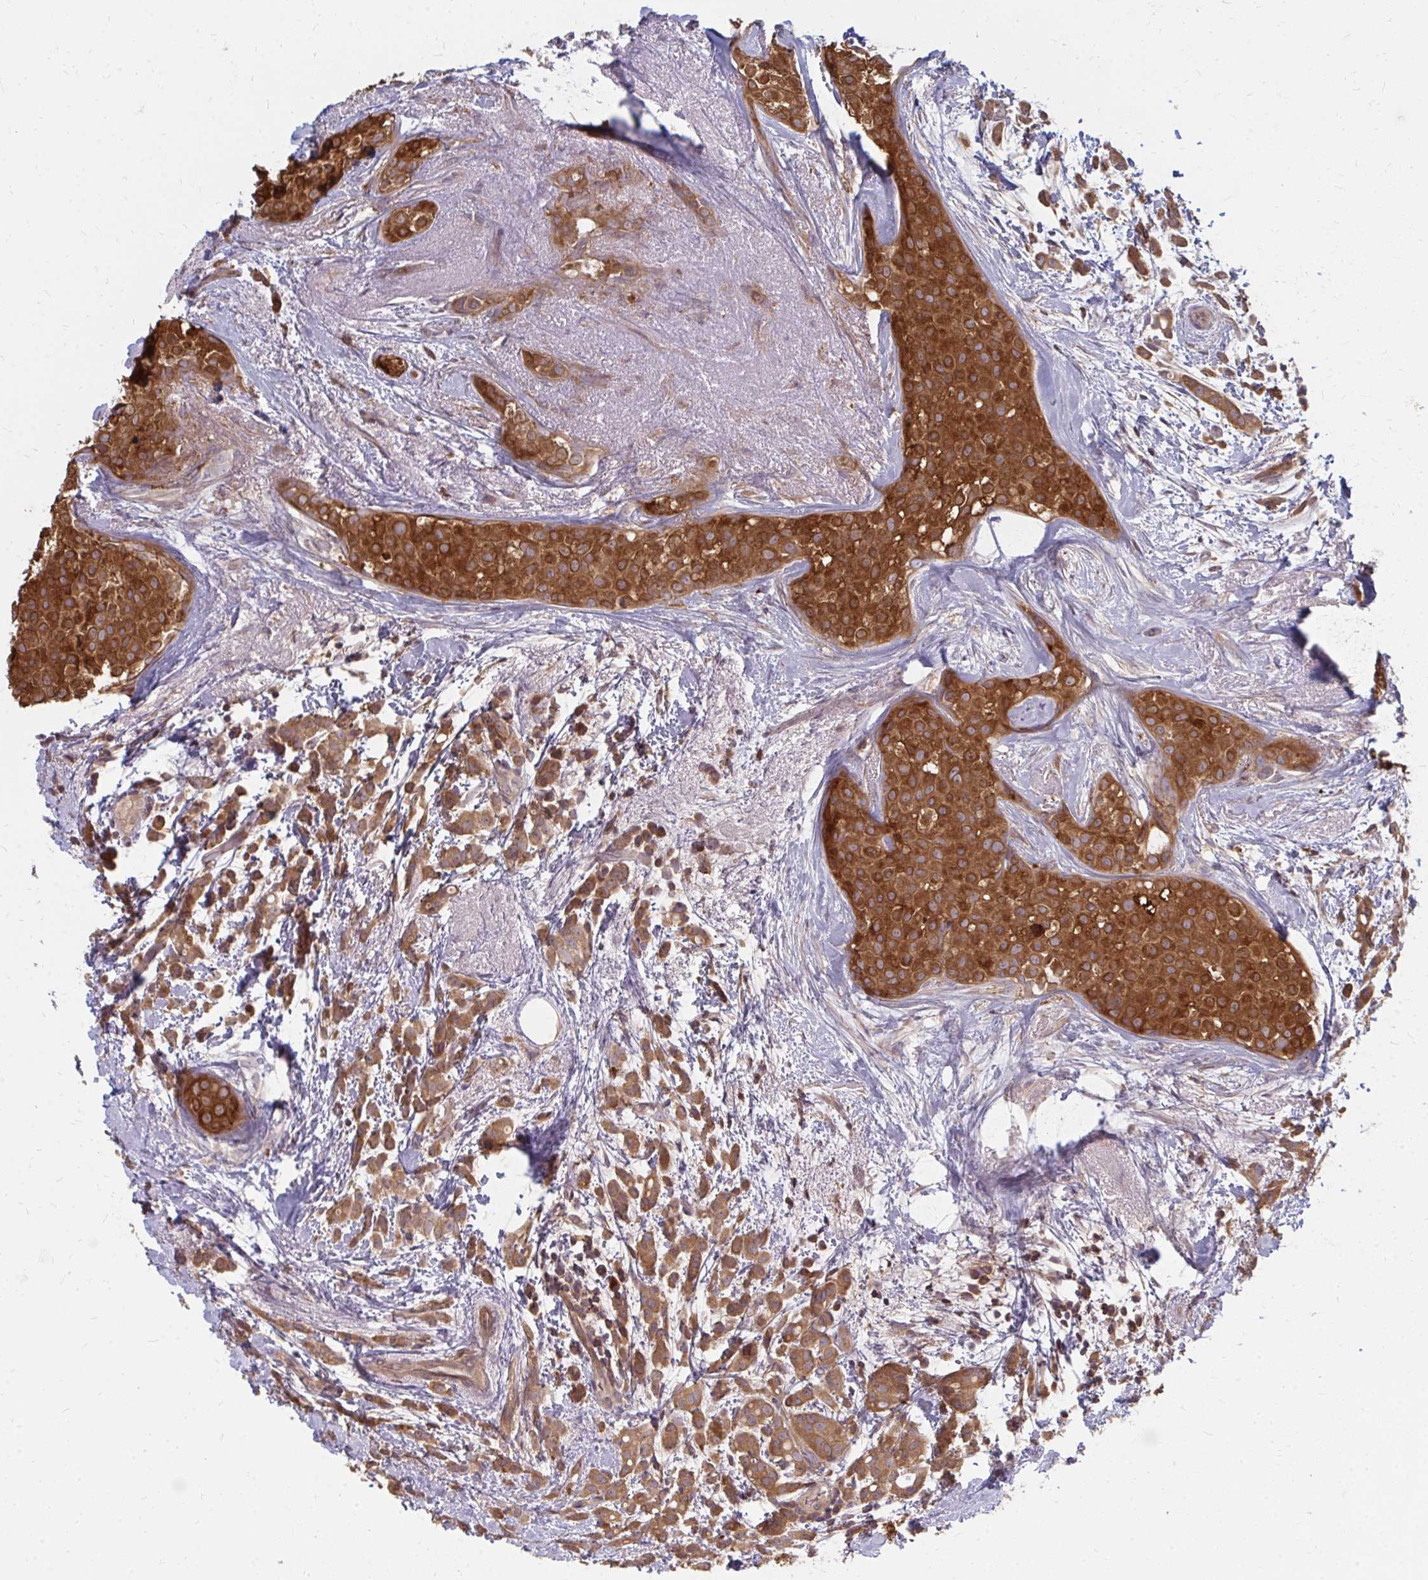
{"staining": {"intensity": "strong", "quantity": ">75%", "location": "cytoplasmic/membranous"}, "tissue": "breast cancer", "cell_type": "Tumor cells", "image_type": "cancer", "snomed": [{"axis": "morphology", "description": "Lobular carcinoma"}, {"axis": "topography", "description": "Breast"}], "caption": "Protein expression analysis of human breast lobular carcinoma reveals strong cytoplasmic/membranous staining in approximately >75% of tumor cells.", "gene": "ZNF285", "patient": {"sex": "female", "age": 68}}